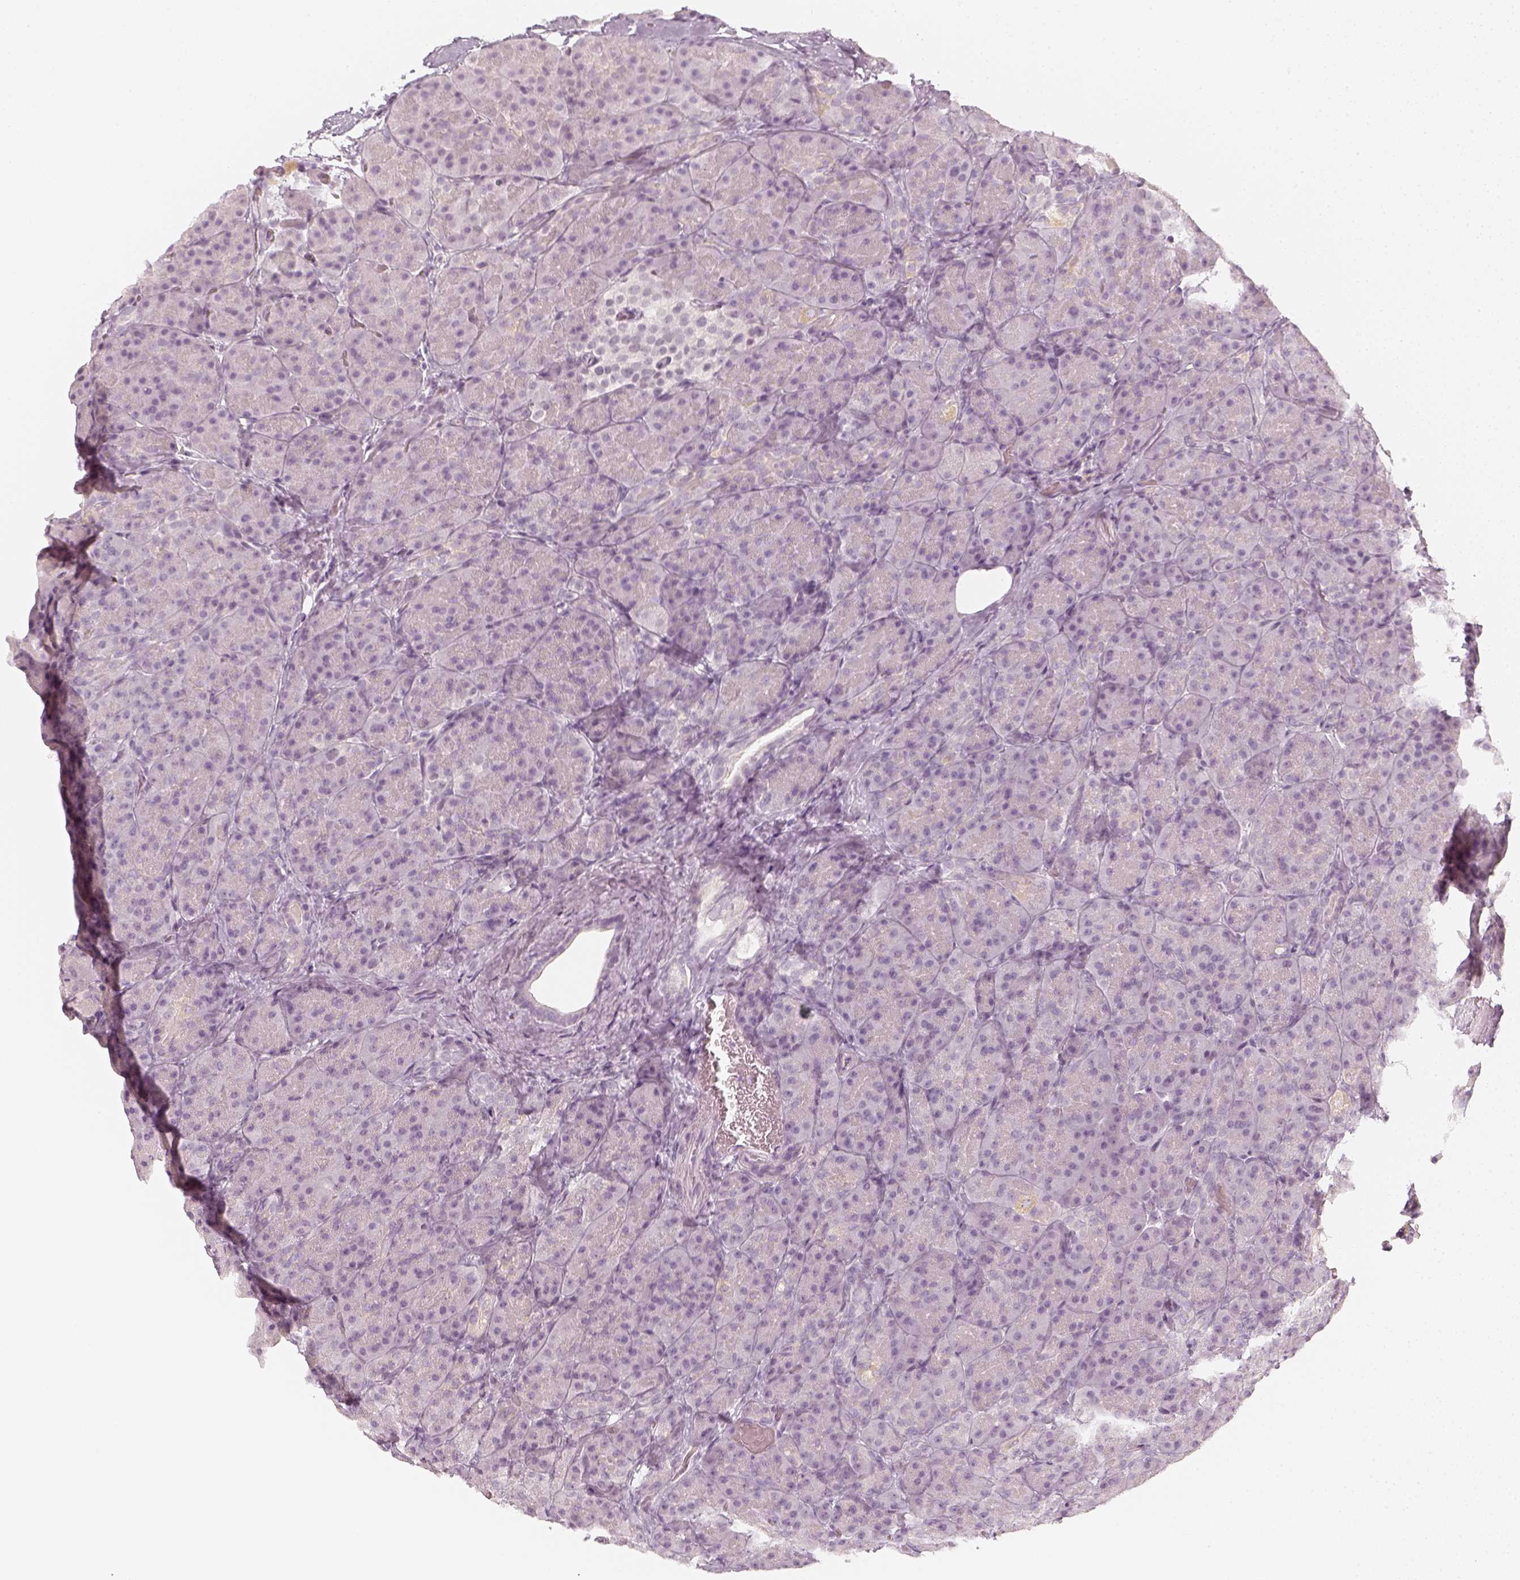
{"staining": {"intensity": "negative", "quantity": "none", "location": "none"}, "tissue": "pancreas", "cell_type": "Exocrine glandular cells", "image_type": "normal", "snomed": [{"axis": "morphology", "description": "Normal tissue, NOS"}, {"axis": "topography", "description": "Pancreas"}], "caption": "A high-resolution image shows immunohistochemistry (IHC) staining of unremarkable pancreas, which displays no significant expression in exocrine glandular cells.", "gene": "KRTAP2", "patient": {"sex": "male", "age": 57}}